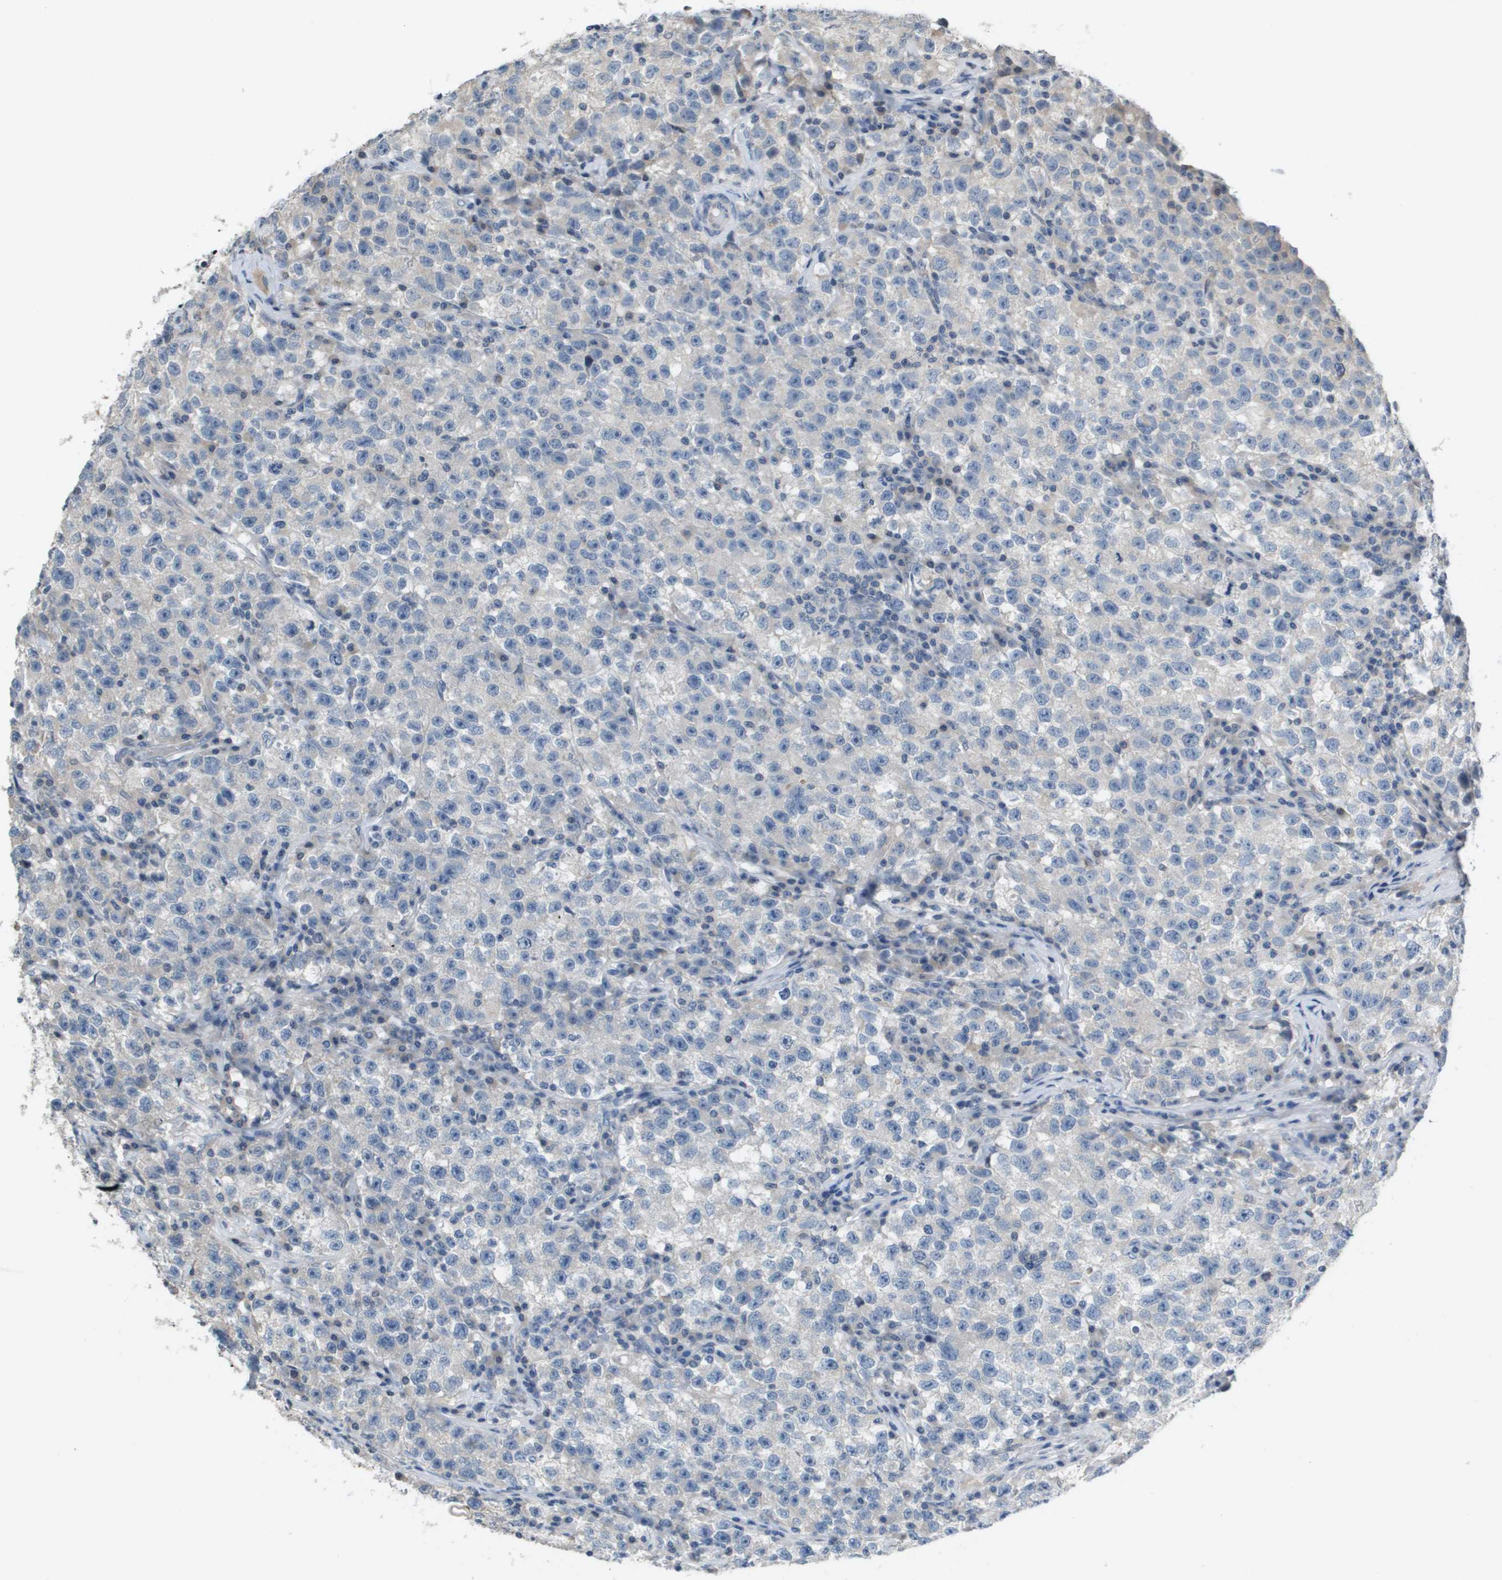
{"staining": {"intensity": "negative", "quantity": "none", "location": "none"}, "tissue": "testis cancer", "cell_type": "Tumor cells", "image_type": "cancer", "snomed": [{"axis": "morphology", "description": "Seminoma, NOS"}, {"axis": "topography", "description": "Testis"}], "caption": "A high-resolution photomicrograph shows IHC staining of testis seminoma, which displays no significant positivity in tumor cells.", "gene": "CAPN11", "patient": {"sex": "male", "age": 22}}